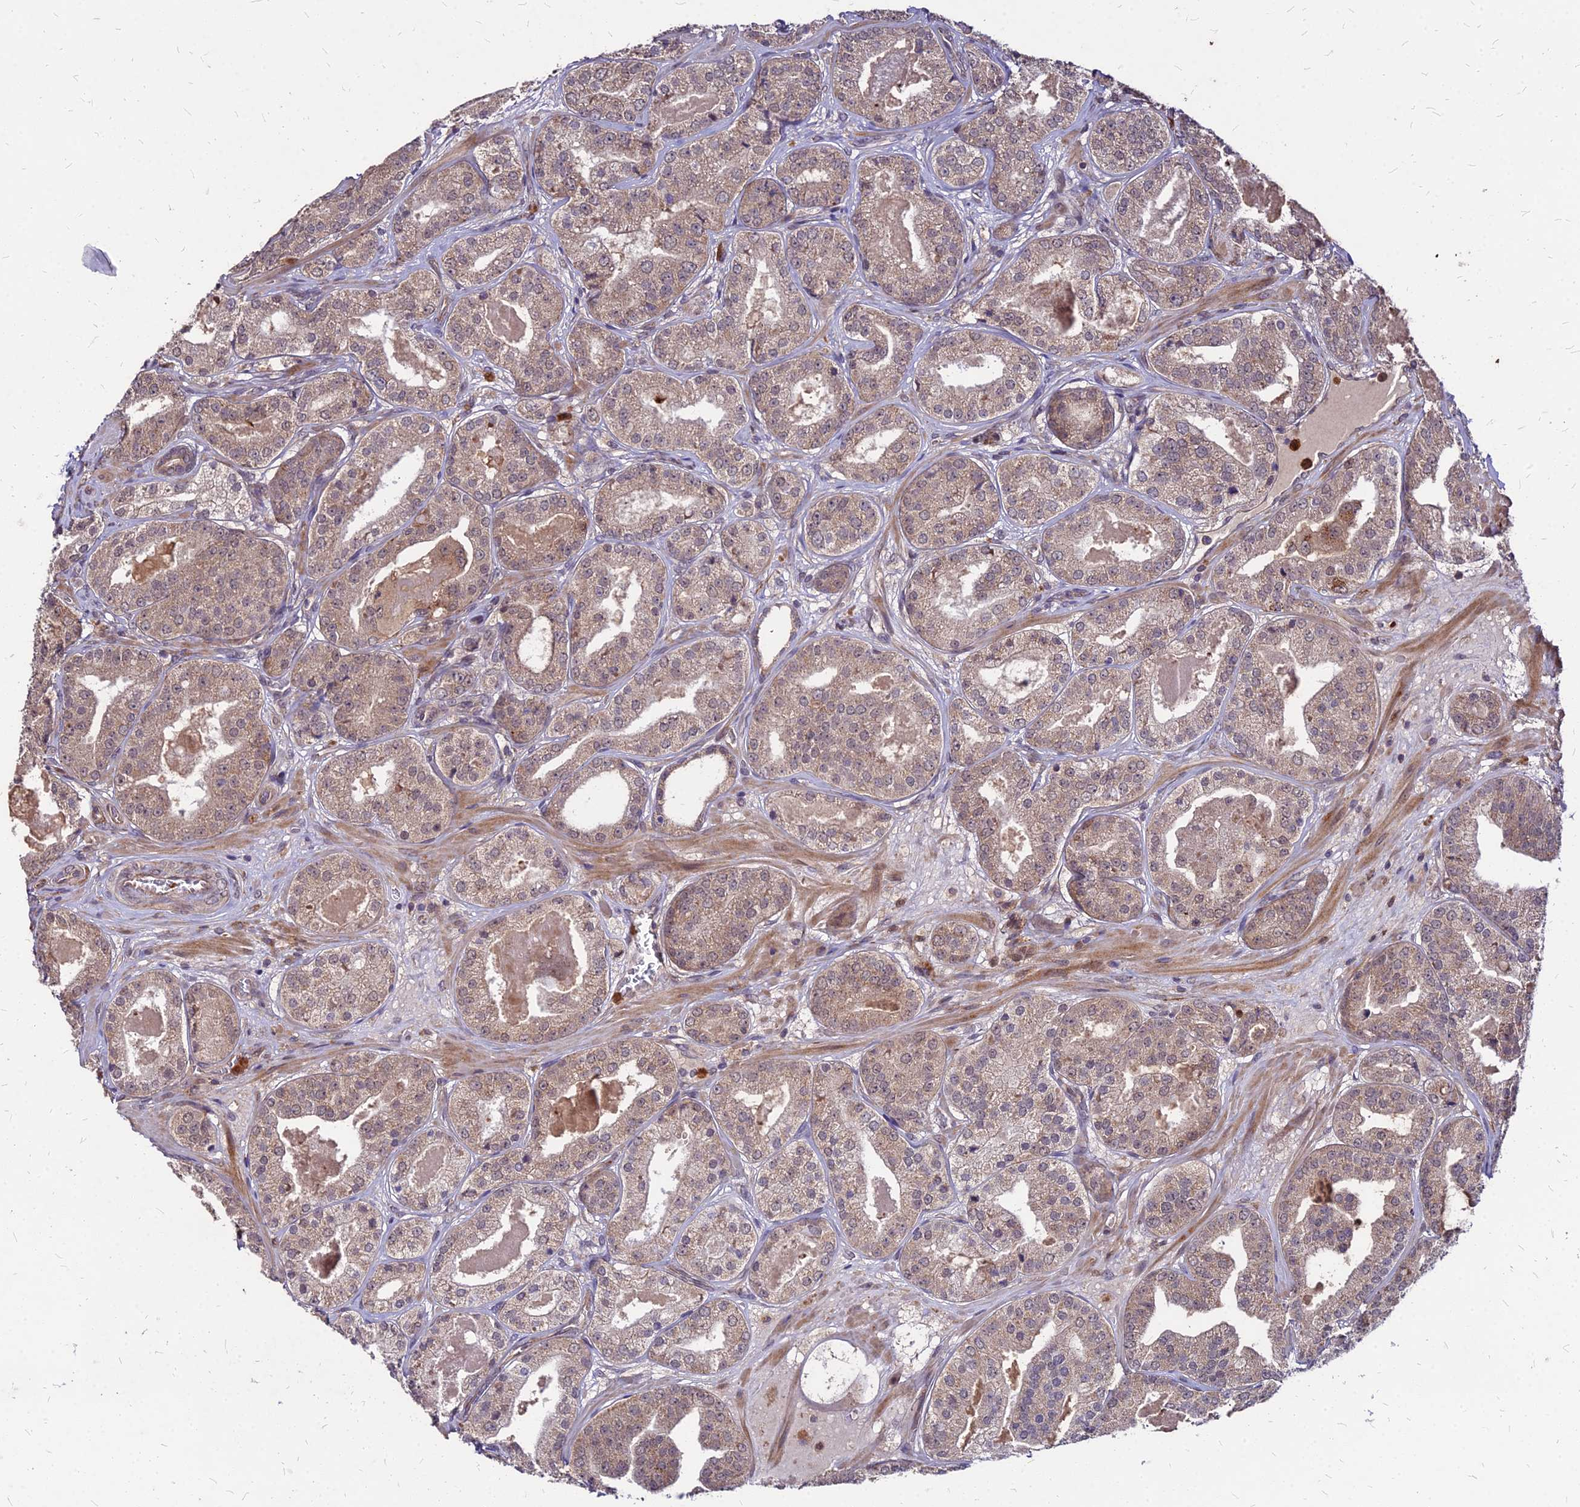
{"staining": {"intensity": "weak", "quantity": ">75%", "location": "cytoplasmic/membranous,nuclear"}, "tissue": "prostate cancer", "cell_type": "Tumor cells", "image_type": "cancer", "snomed": [{"axis": "morphology", "description": "Adenocarcinoma, High grade"}, {"axis": "topography", "description": "Prostate"}], "caption": "High-power microscopy captured an IHC histopathology image of adenocarcinoma (high-grade) (prostate), revealing weak cytoplasmic/membranous and nuclear staining in approximately >75% of tumor cells.", "gene": "APBA3", "patient": {"sex": "male", "age": 63}}